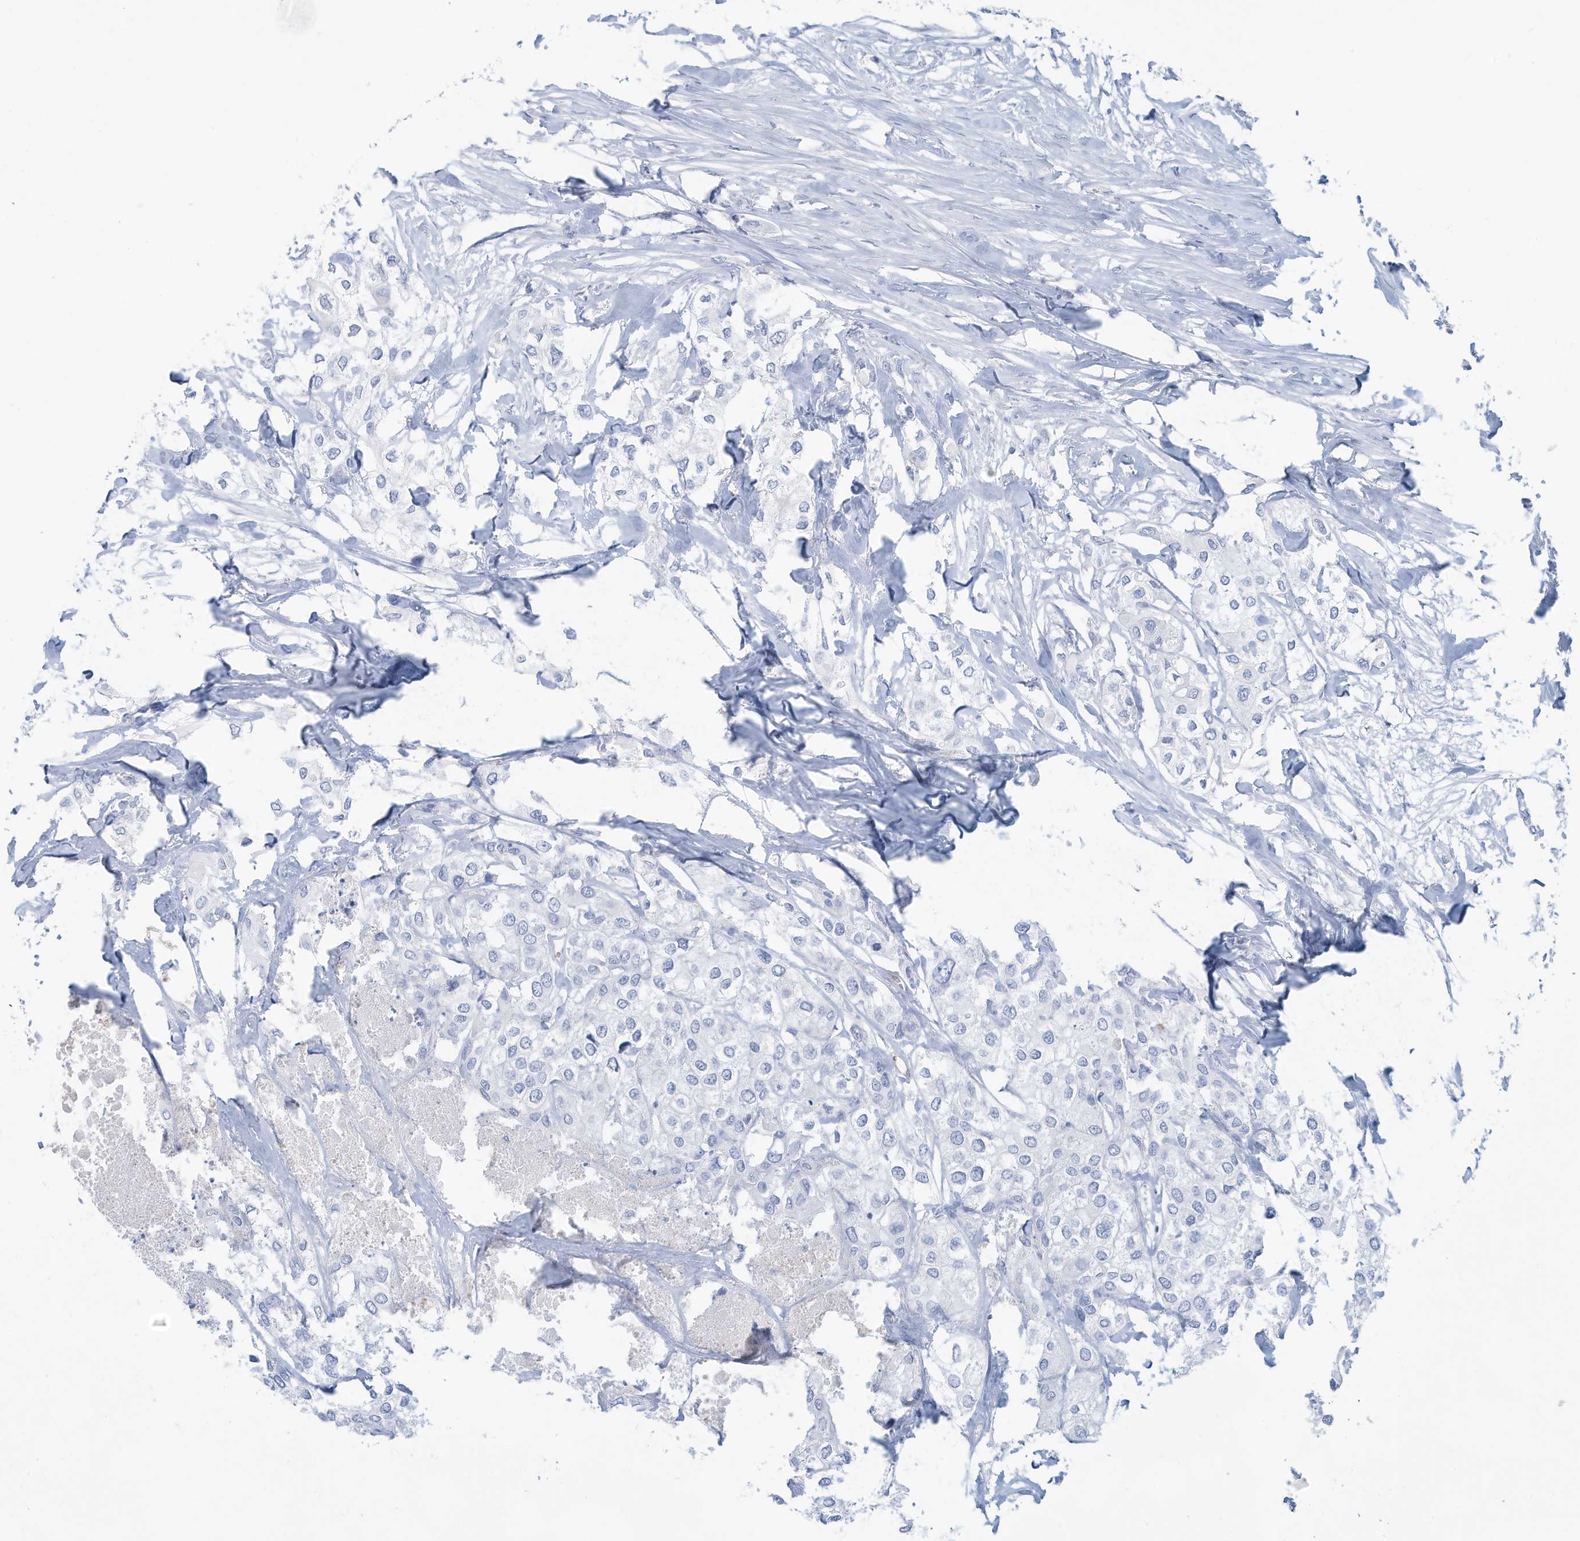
{"staining": {"intensity": "negative", "quantity": "none", "location": "none"}, "tissue": "urothelial cancer", "cell_type": "Tumor cells", "image_type": "cancer", "snomed": [{"axis": "morphology", "description": "Urothelial carcinoma, High grade"}, {"axis": "topography", "description": "Urinary bladder"}], "caption": "Tumor cells show no significant protein staining in urothelial carcinoma (high-grade).", "gene": "ERI2", "patient": {"sex": "male", "age": 64}}